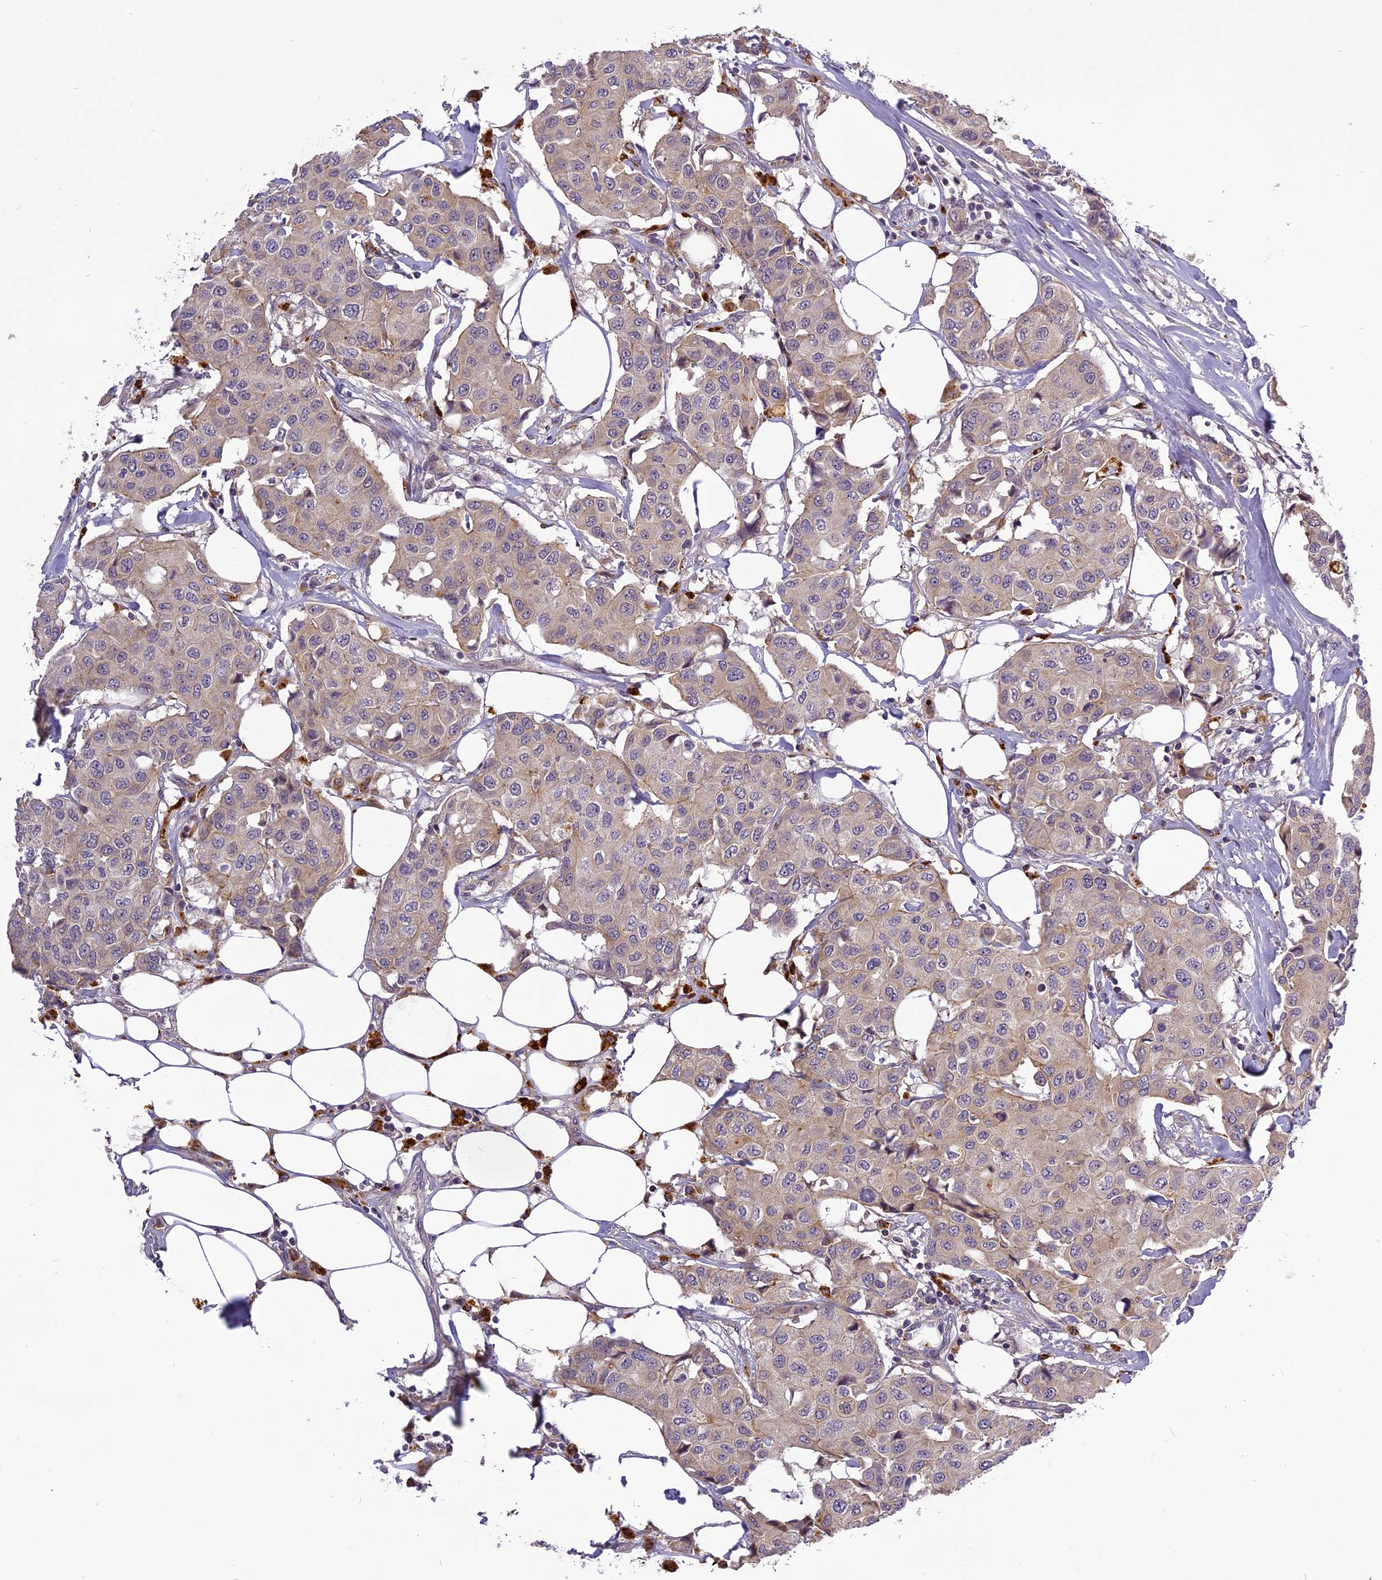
{"staining": {"intensity": "weak", "quantity": "<25%", "location": "cytoplasmic/membranous"}, "tissue": "breast cancer", "cell_type": "Tumor cells", "image_type": "cancer", "snomed": [{"axis": "morphology", "description": "Duct carcinoma"}, {"axis": "topography", "description": "Breast"}], "caption": "High power microscopy image of an IHC histopathology image of breast cancer (infiltrating ductal carcinoma), revealing no significant positivity in tumor cells.", "gene": "FNIP2", "patient": {"sex": "female", "age": 80}}